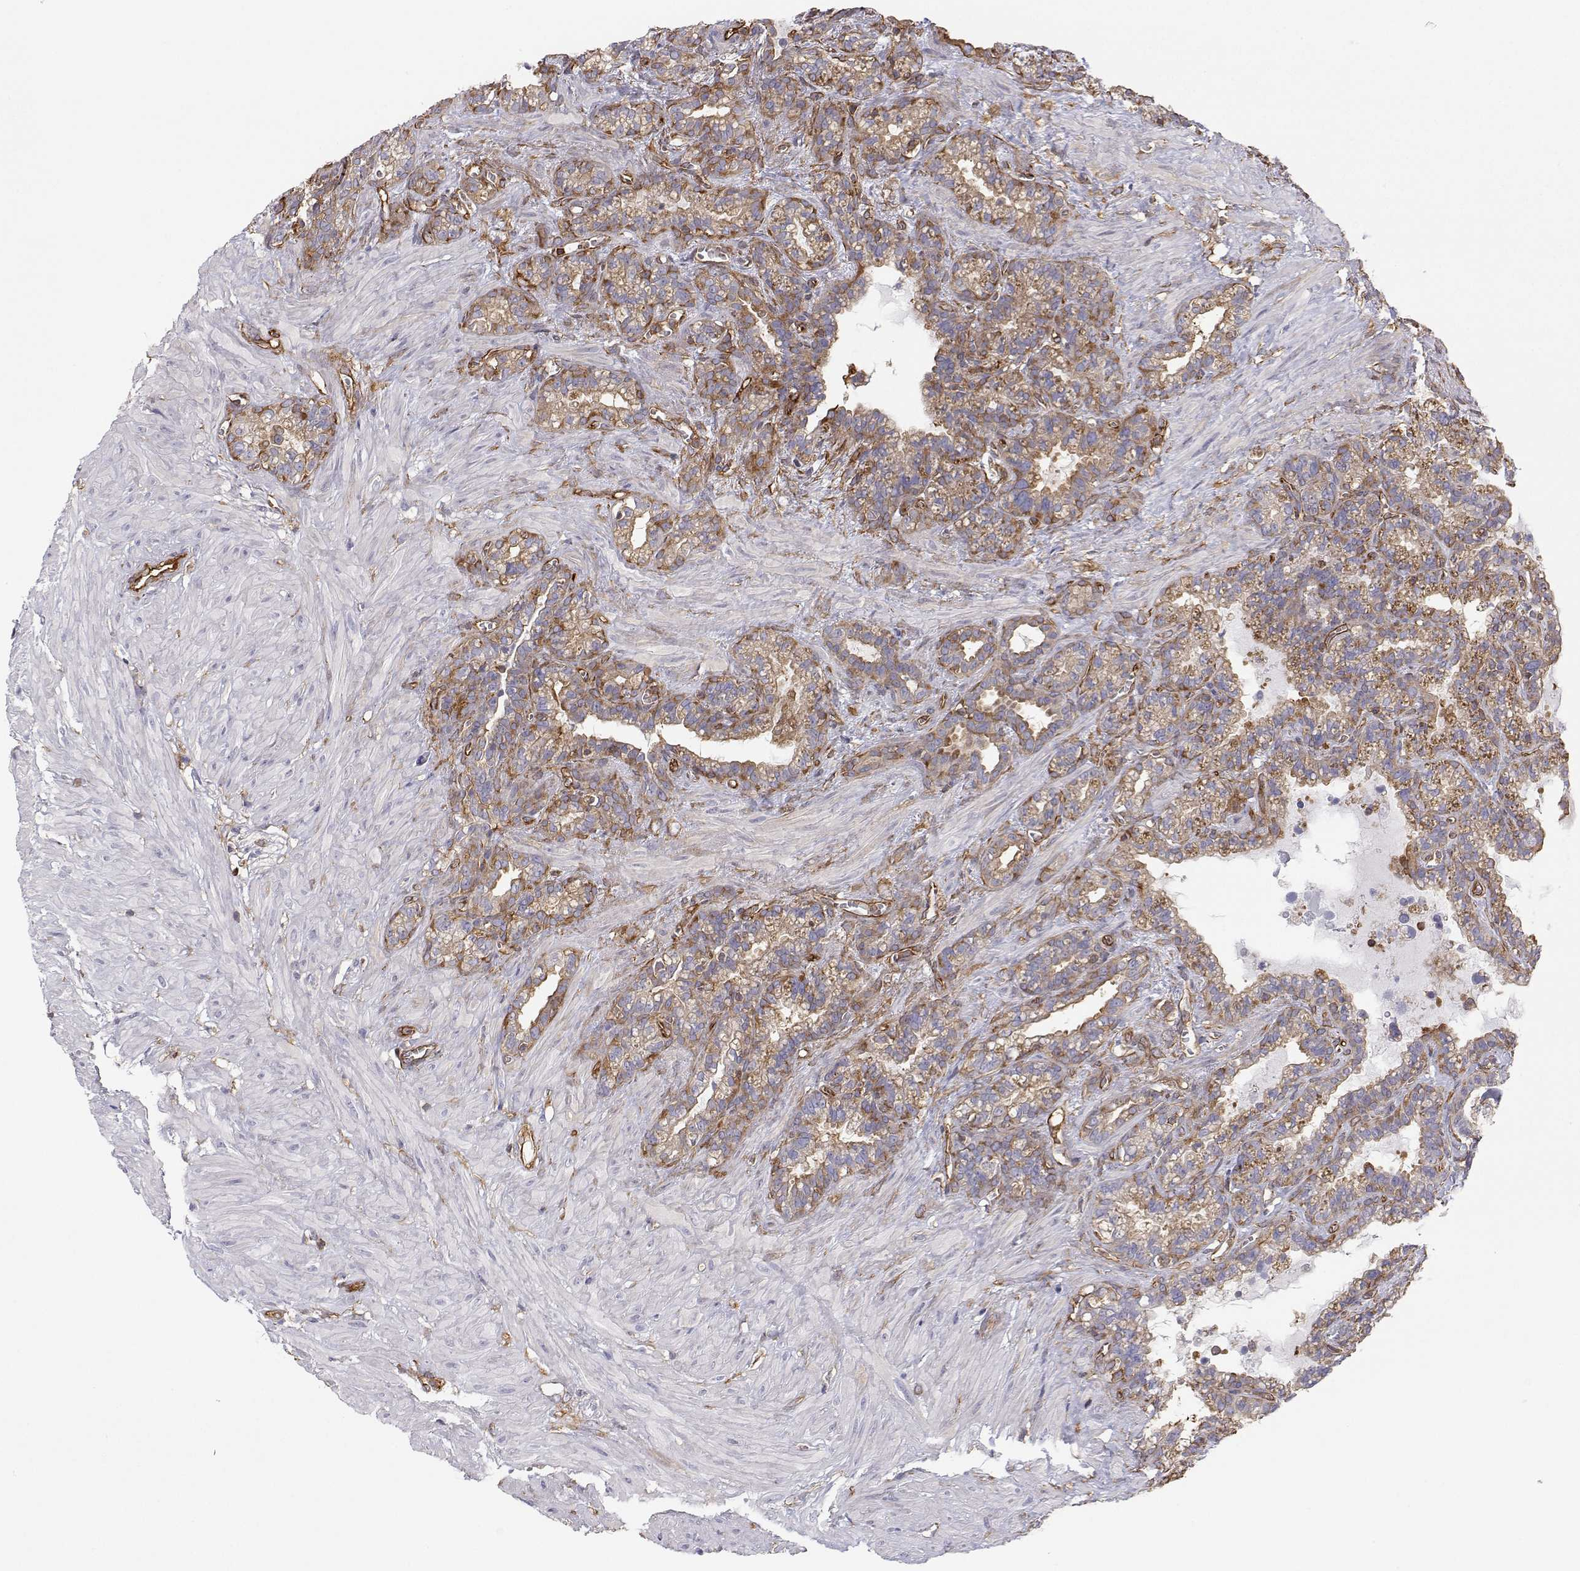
{"staining": {"intensity": "moderate", "quantity": "25%-75%", "location": "cytoplasmic/membranous"}, "tissue": "seminal vesicle", "cell_type": "Glandular cells", "image_type": "normal", "snomed": [{"axis": "morphology", "description": "Normal tissue, NOS"}, {"axis": "topography", "description": "Seminal veicle"}], "caption": "Immunohistochemical staining of unremarkable human seminal vesicle exhibits medium levels of moderate cytoplasmic/membranous staining in approximately 25%-75% of glandular cells. (Stains: DAB (3,3'-diaminobenzidine) in brown, nuclei in blue, Microscopy: brightfield microscopy at high magnification).", "gene": "MYH9", "patient": {"sex": "male", "age": 76}}